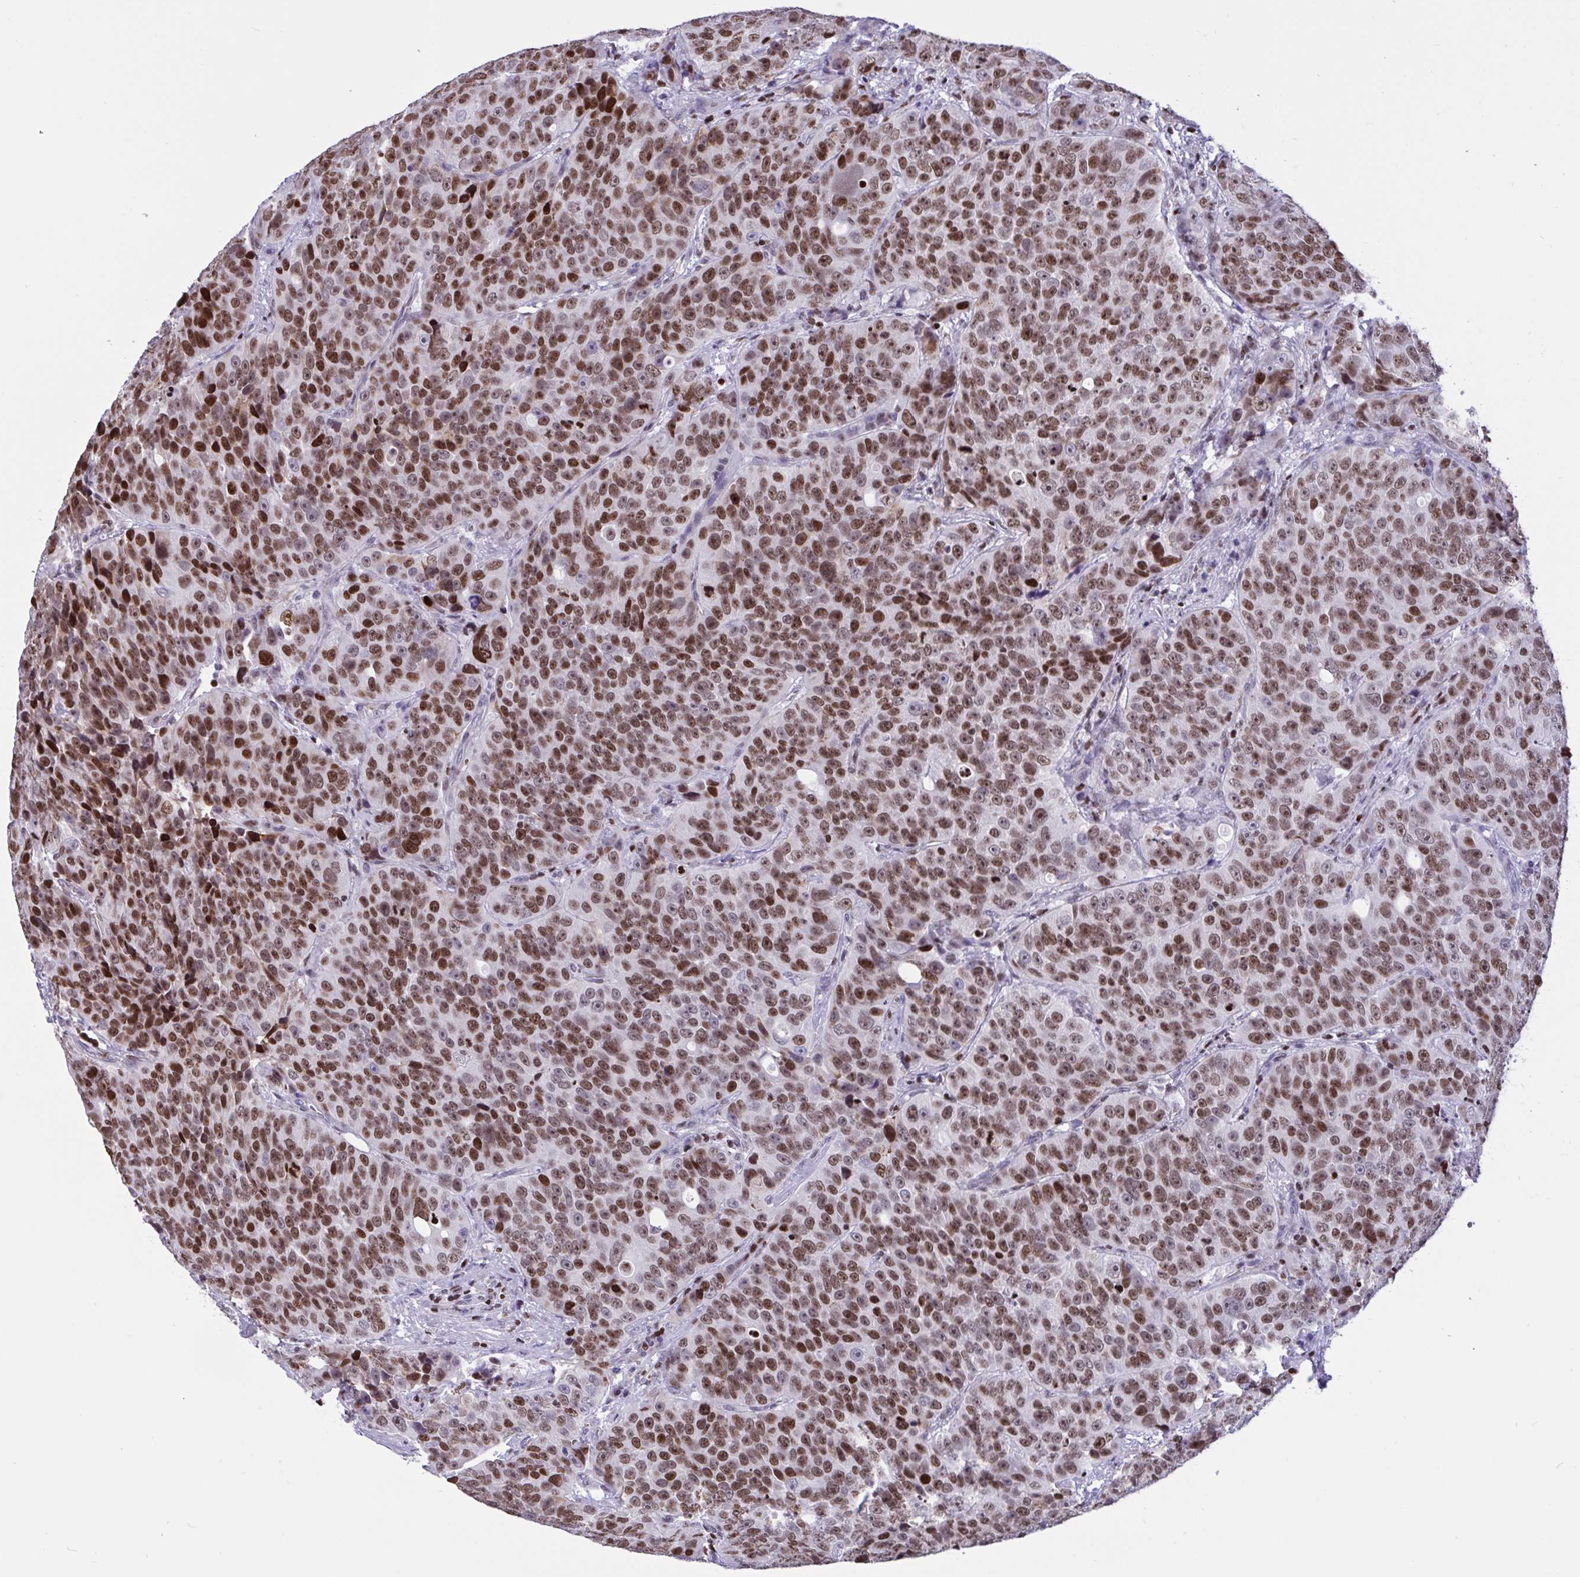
{"staining": {"intensity": "moderate", "quantity": ">75%", "location": "nuclear"}, "tissue": "urothelial cancer", "cell_type": "Tumor cells", "image_type": "cancer", "snomed": [{"axis": "morphology", "description": "Urothelial carcinoma, NOS"}, {"axis": "topography", "description": "Urinary bladder"}], "caption": "The image displays immunohistochemical staining of urothelial cancer. There is moderate nuclear positivity is seen in approximately >75% of tumor cells.", "gene": "HMGB2", "patient": {"sex": "male", "age": 52}}